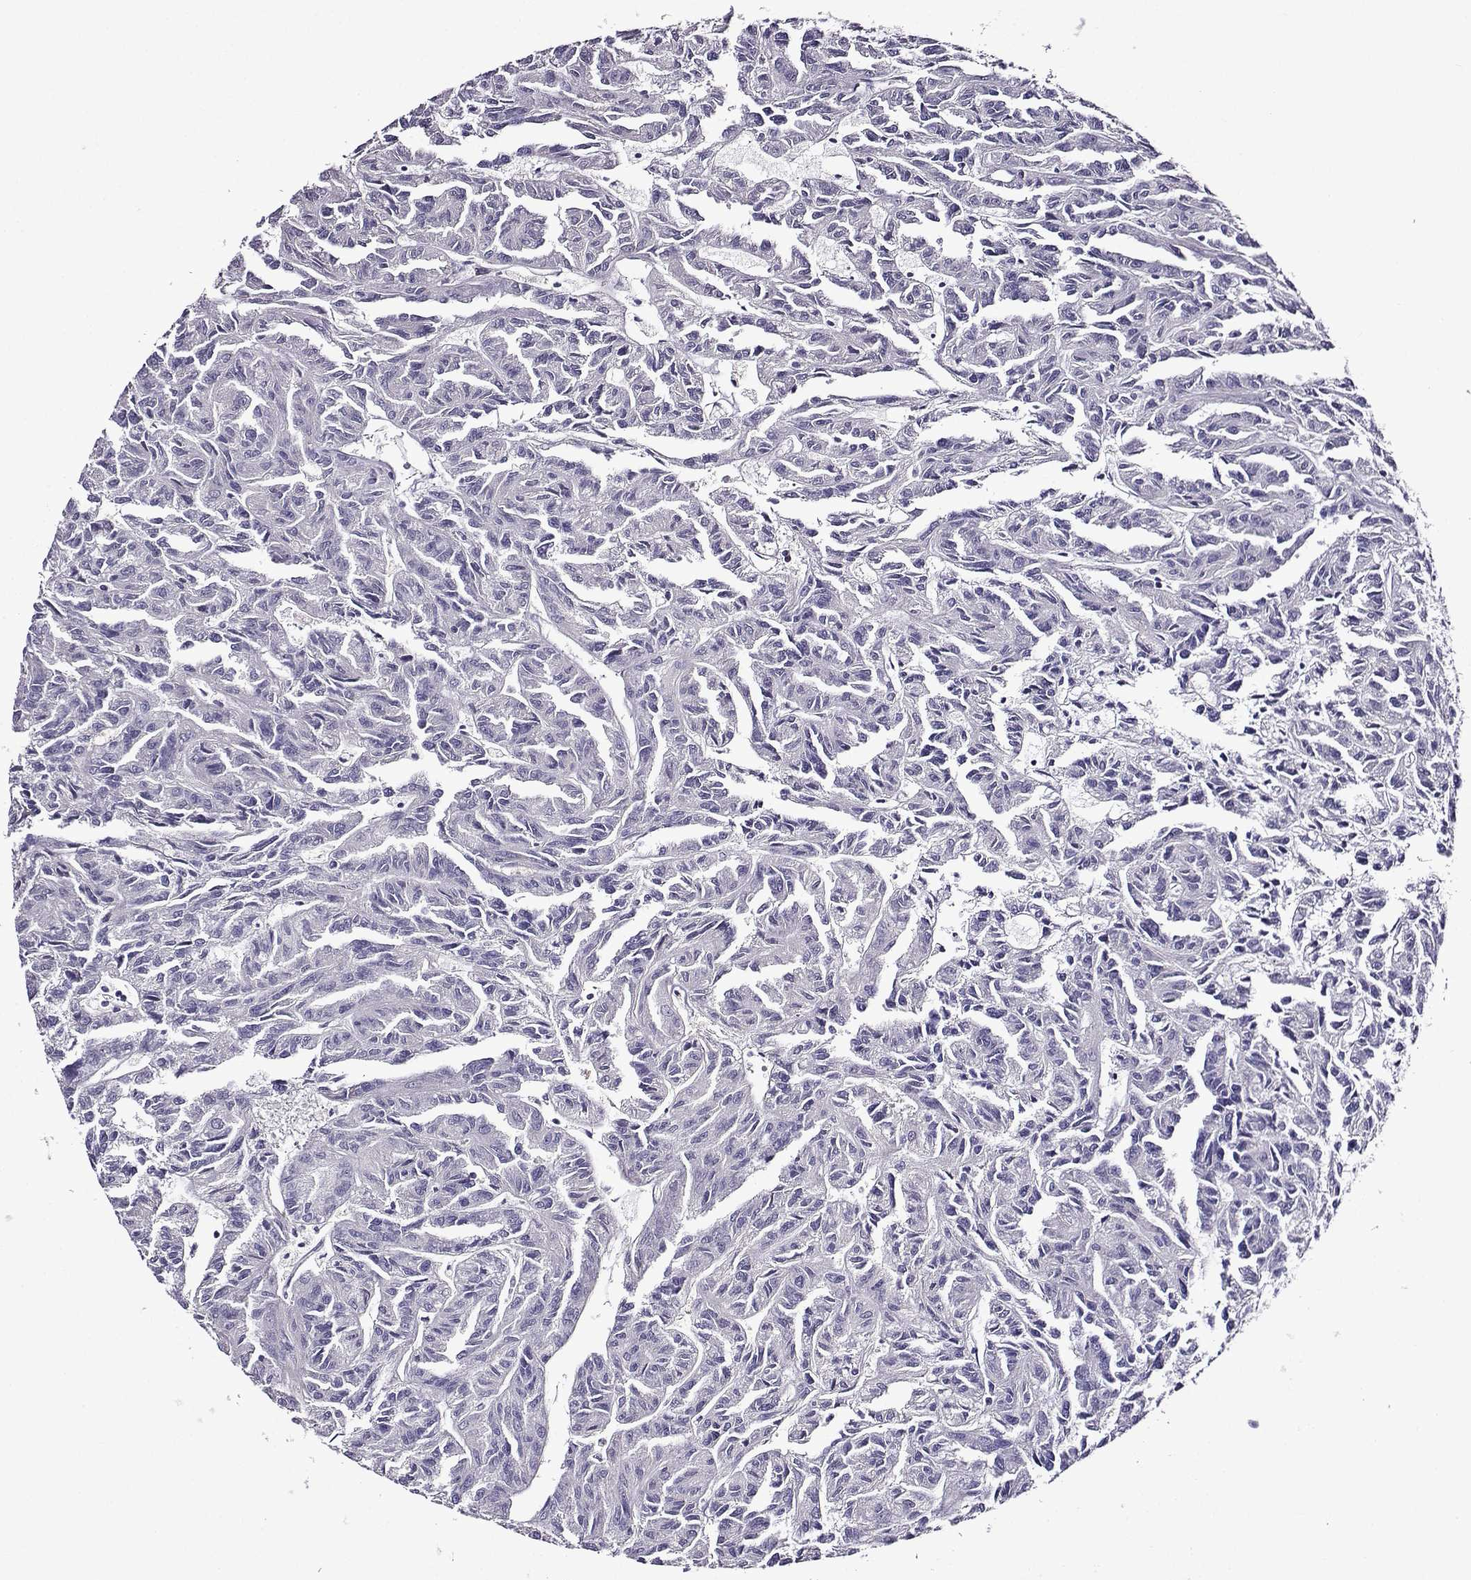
{"staining": {"intensity": "negative", "quantity": "none", "location": "none"}, "tissue": "renal cancer", "cell_type": "Tumor cells", "image_type": "cancer", "snomed": [{"axis": "morphology", "description": "Adenocarcinoma, NOS"}, {"axis": "topography", "description": "Kidney"}], "caption": "DAB immunohistochemical staining of renal cancer shows no significant expression in tumor cells.", "gene": "TMEM266", "patient": {"sex": "male", "age": 79}}